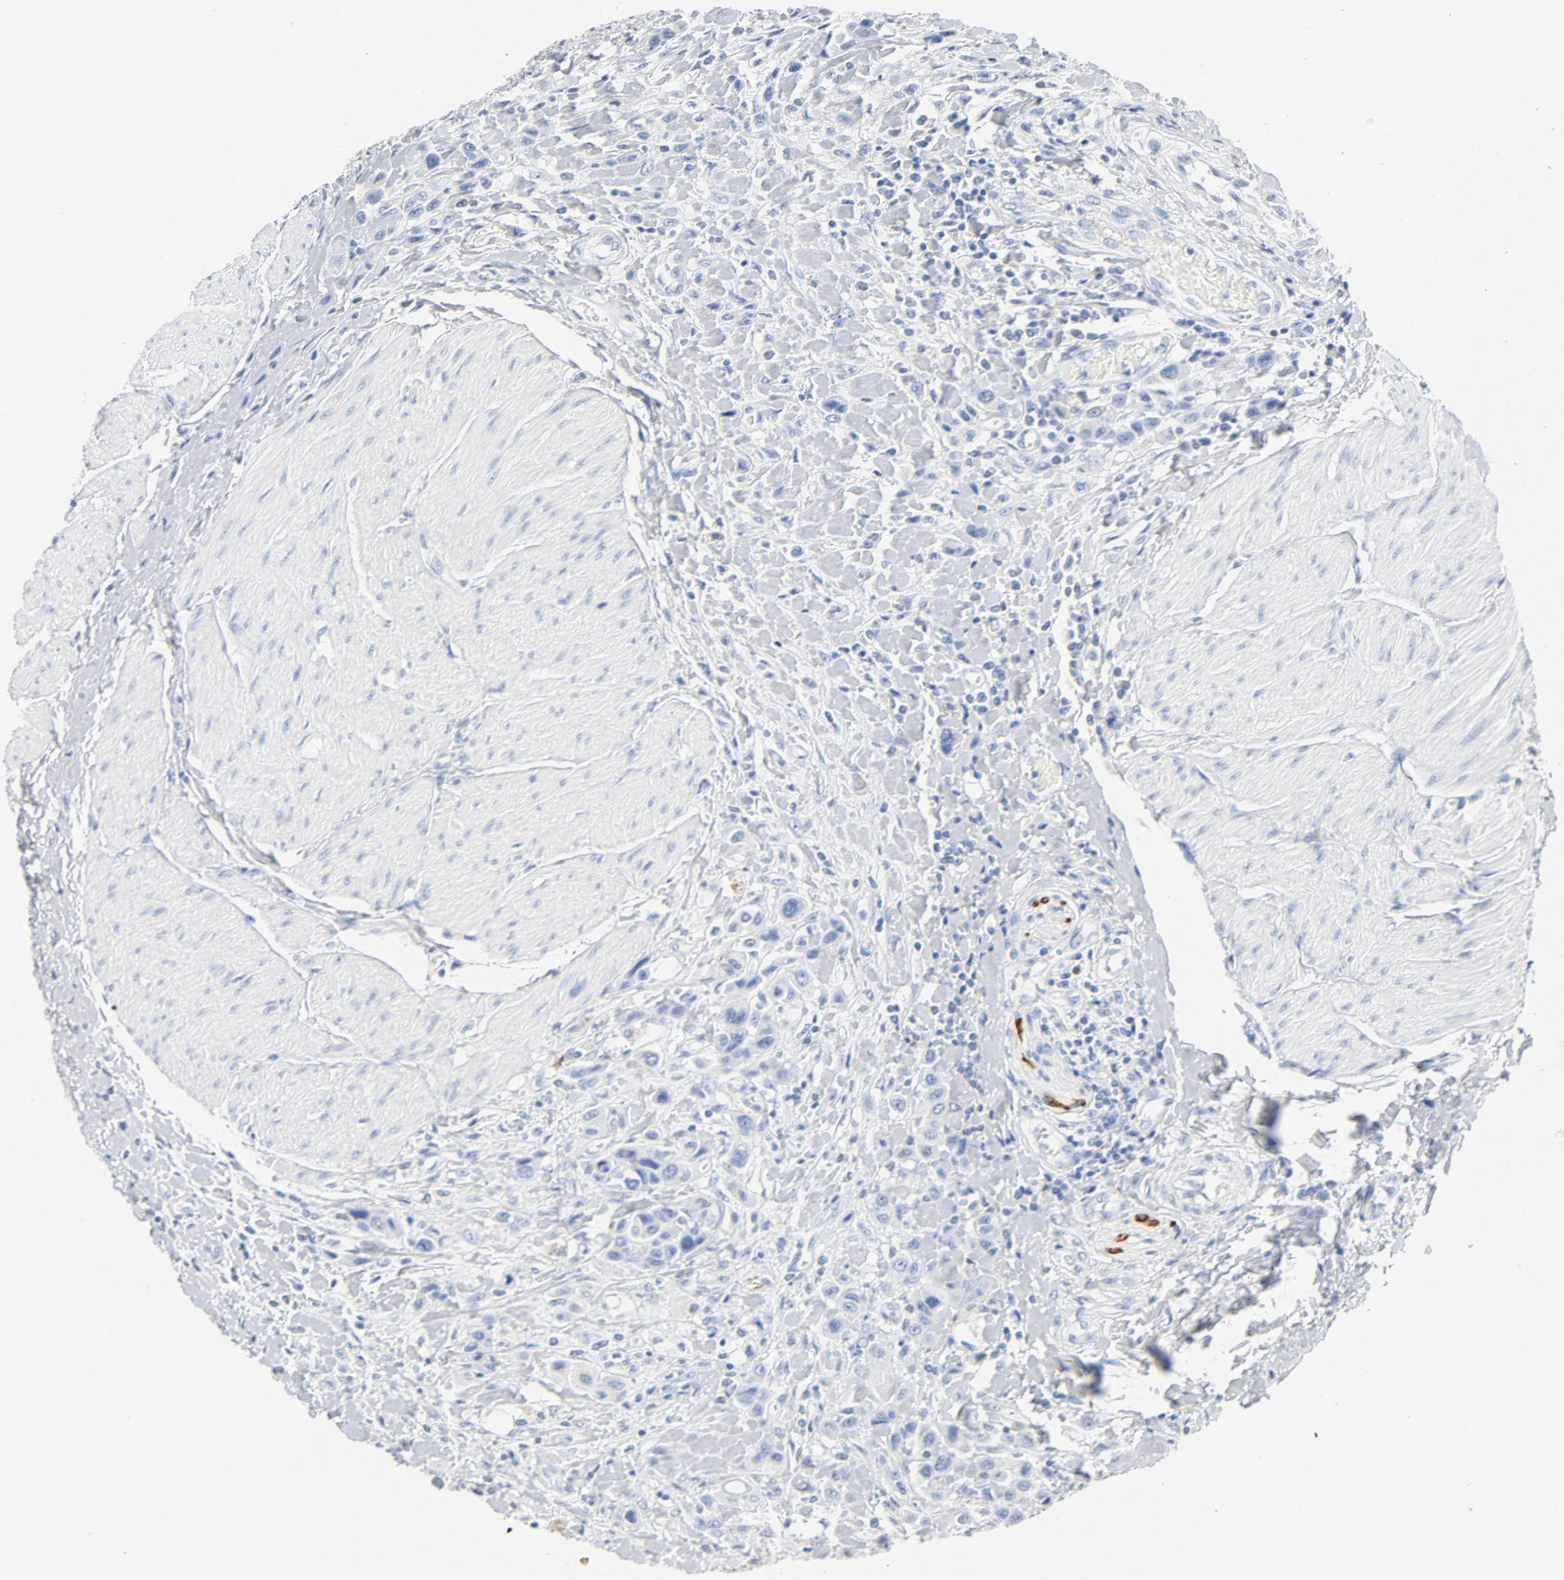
{"staining": {"intensity": "negative", "quantity": "none", "location": "none"}, "tissue": "urothelial cancer", "cell_type": "Tumor cells", "image_type": "cancer", "snomed": [{"axis": "morphology", "description": "Urothelial carcinoma, High grade"}, {"axis": "topography", "description": "Urinary bladder"}], "caption": "Human urothelial cancer stained for a protein using IHC shows no positivity in tumor cells.", "gene": "PTPRB", "patient": {"sex": "male", "age": 50}}